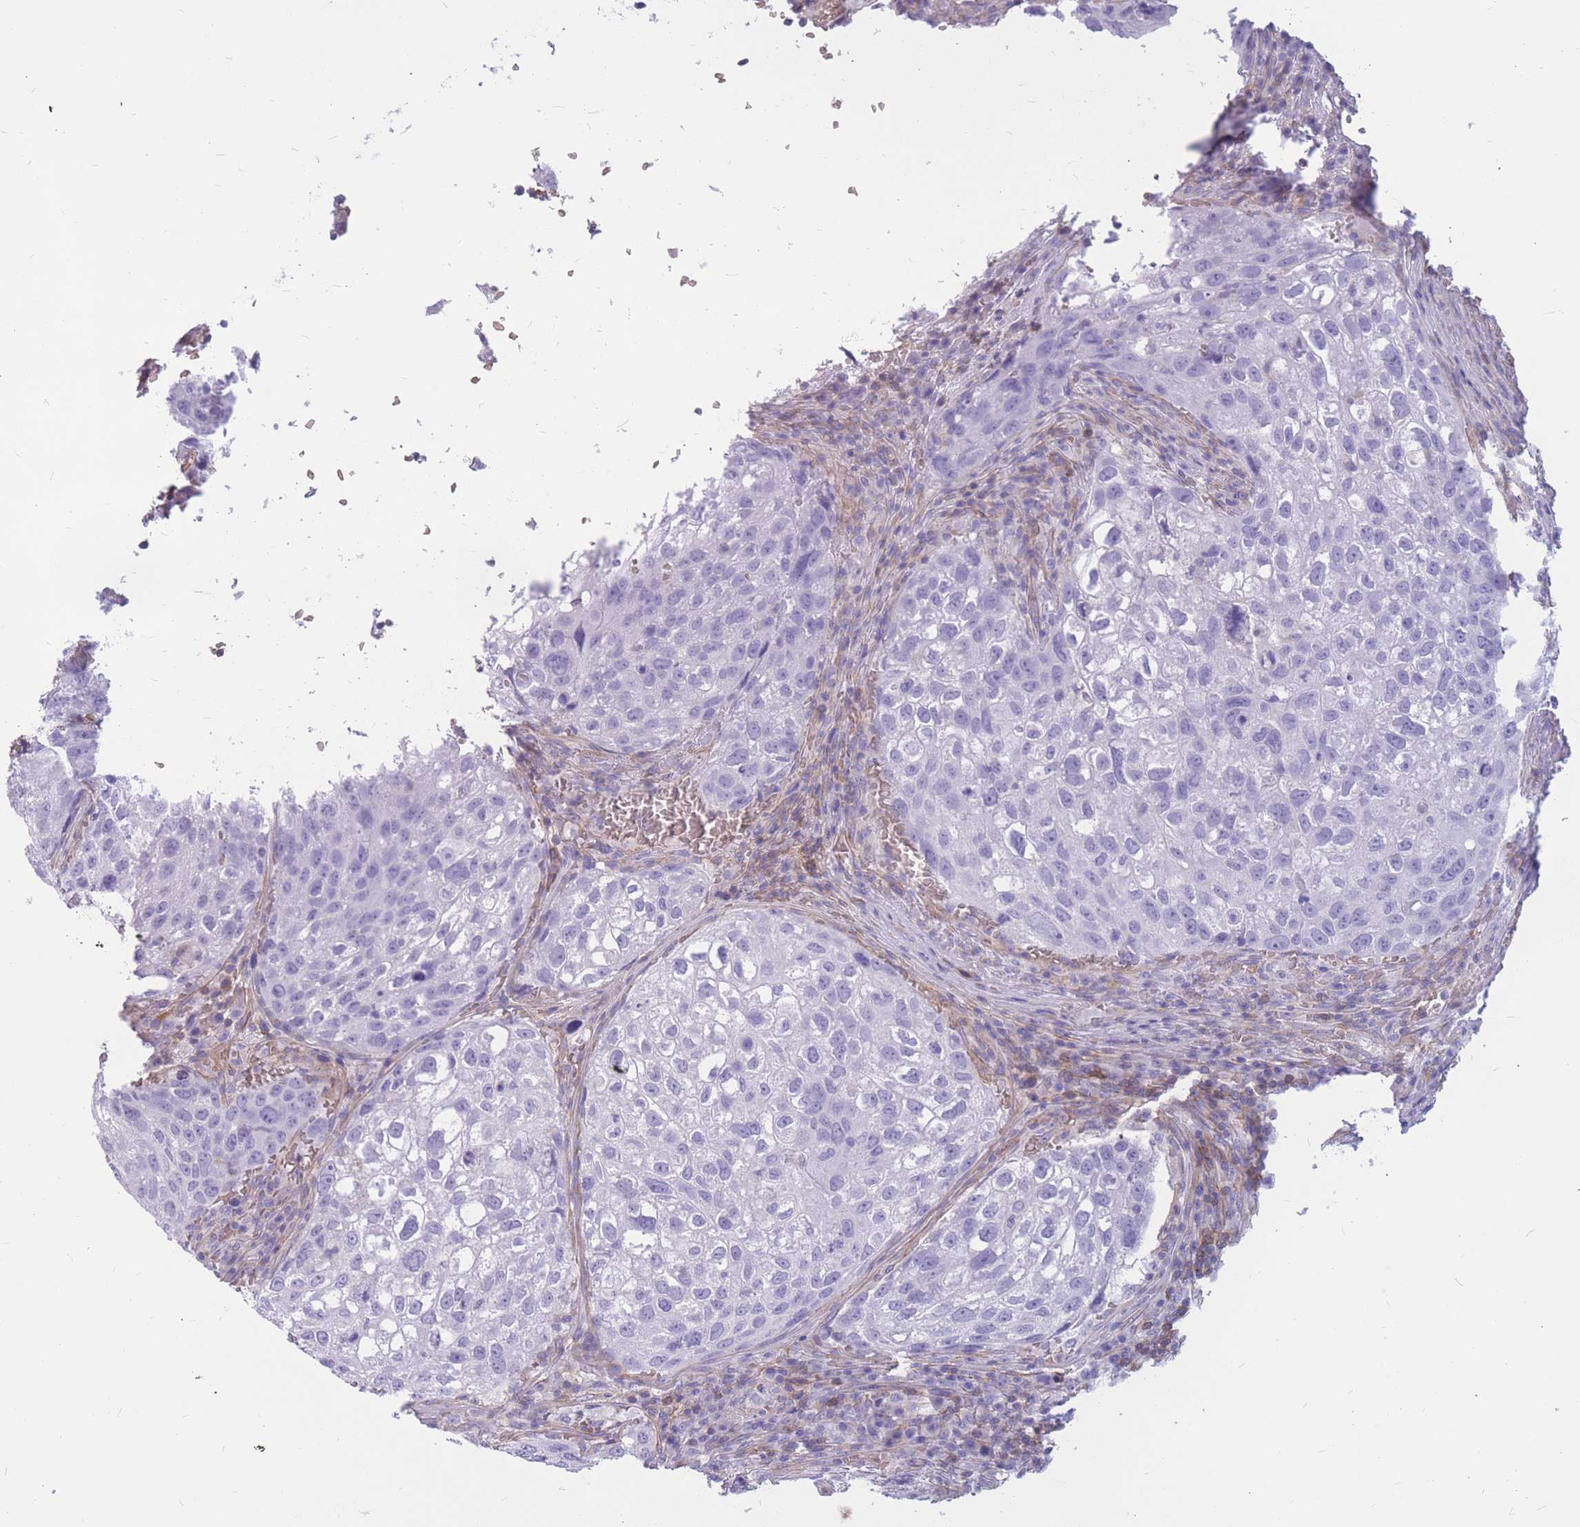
{"staining": {"intensity": "negative", "quantity": "none", "location": "none"}, "tissue": "urothelial cancer", "cell_type": "Tumor cells", "image_type": "cancer", "snomed": [{"axis": "morphology", "description": "Urothelial carcinoma, High grade"}, {"axis": "topography", "description": "Lymph node"}, {"axis": "topography", "description": "Urinary bladder"}], "caption": "High magnification brightfield microscopy of urothelial cancer stained with DAB (3,3'-diaminobenzidine) (brown) and counterstained with hematoxylin (blue): tumor cells show no significant staining. The staining is performed using DAB brown chromogen with nuclei counter-stained in using hematoxylin.", "gene": "ADD2", "patient": {"sex": "male", "age": 51}}